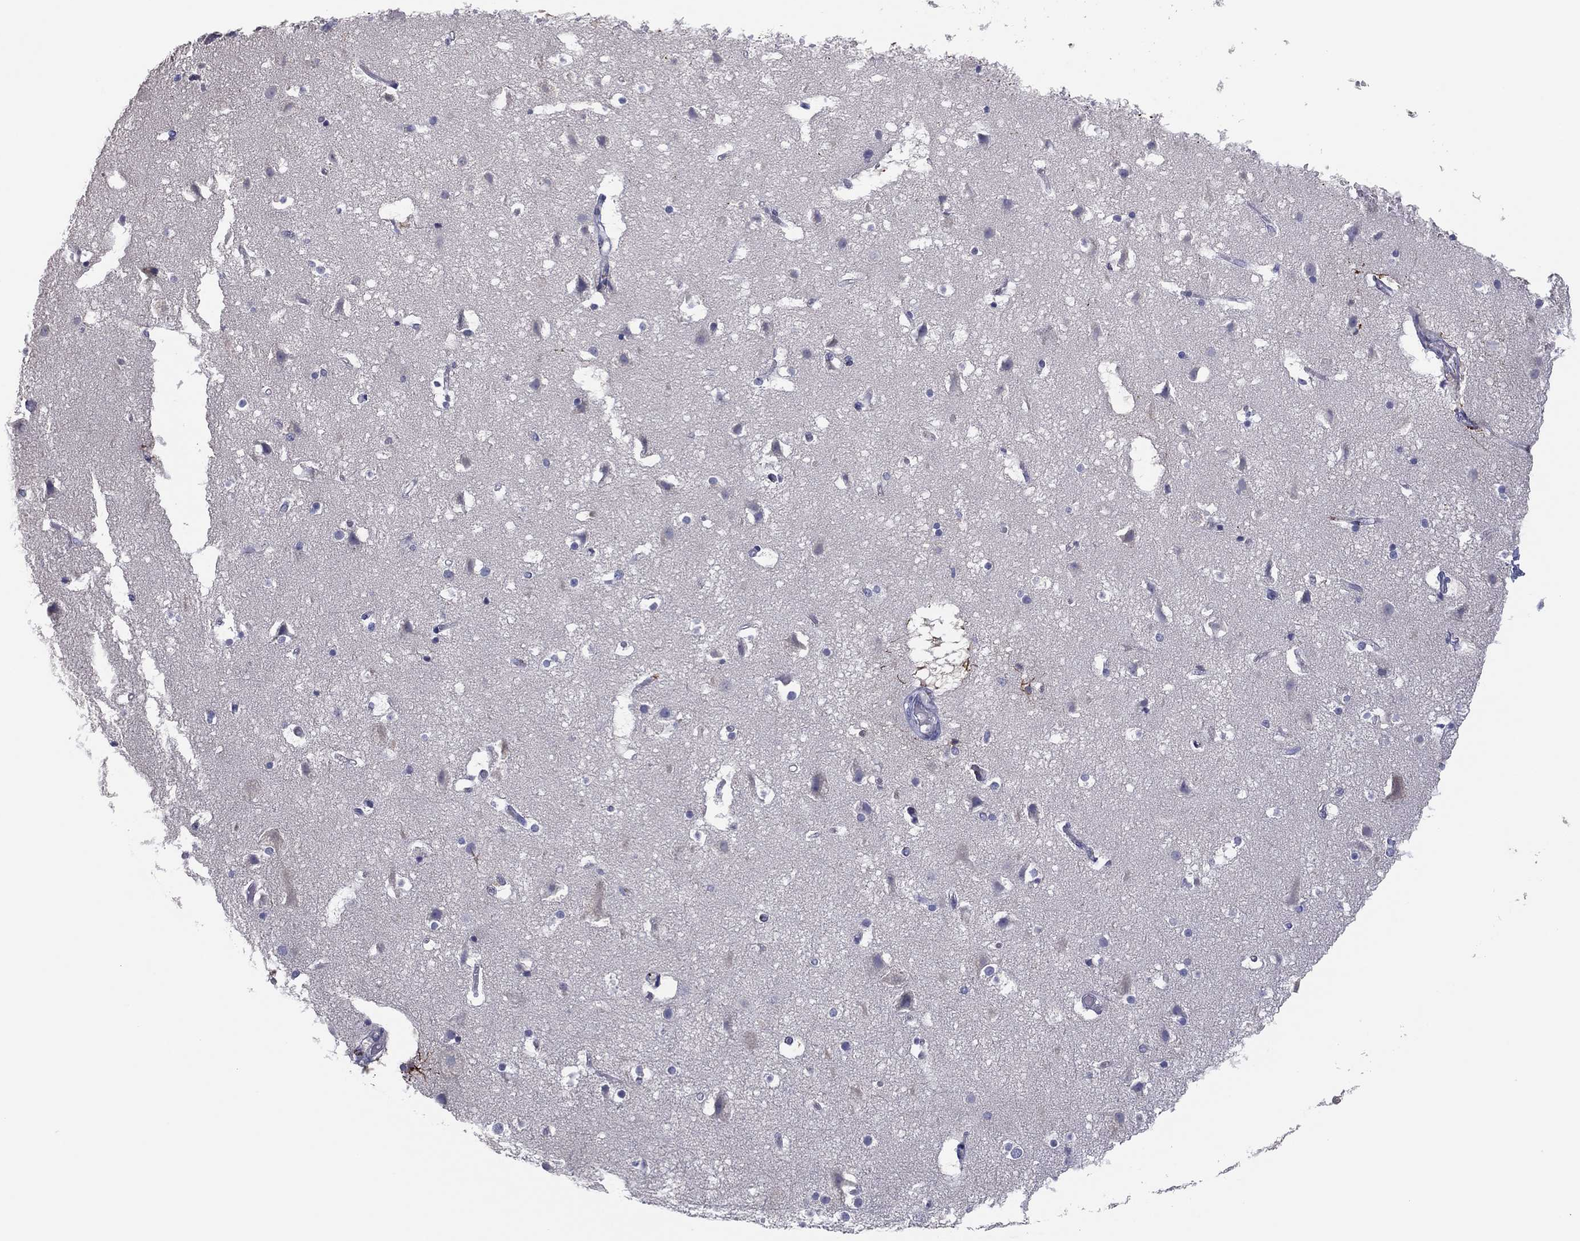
{"staining": {"intensity": "negative", "quantity": "none", "location": "none"}, "tissue": "cerebral cortex", "cell_type": "Endothelial cells", "image_type": "normal", "snomed": [{"axis": "morphology", "description": "Normal tissue, NOS"}, {"axis": "topography", "description": "Cerebral cortex"}], "caption": "Immunohistochemistry (IHC) of normal cerebral cortex reveals no staining in endothelial cells.", "gene": "PLAC8", "patient": {"sex": "female", "age": 52}}